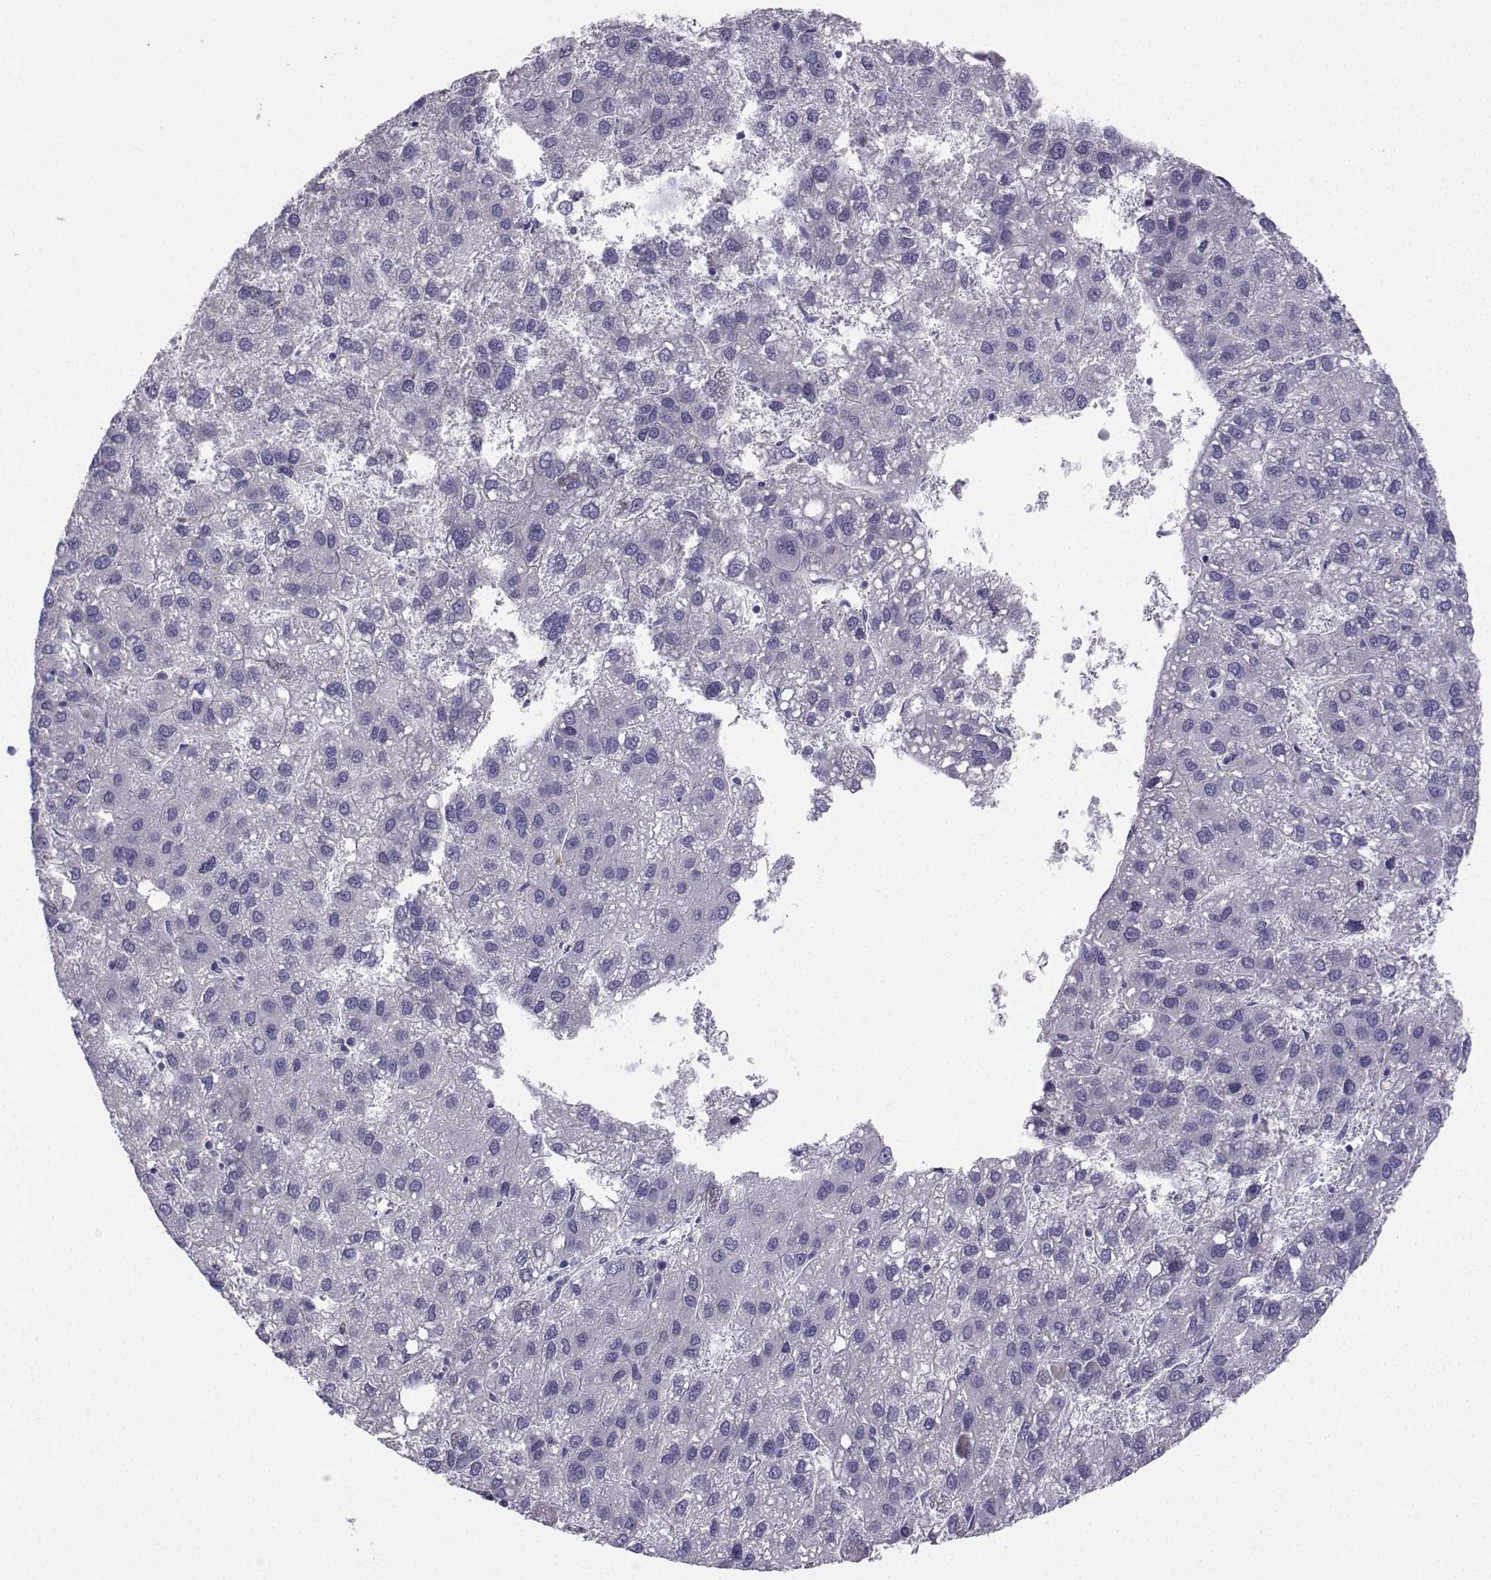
{"staining": {"intensity": "negative", "quantity": "none", "location": "none"}, "tissue": "liver cancer", "cell_type": "Tumor cells", "image_type": "cancer", "snomed": [{"axis": "morphology", "description": "Carcinoma, Hepatocellular, NOS"}, {"axis": "topography", "description": "Liver"}], "caption": "Liver hepatocellular carcinoma was stained to show a protein in brown. There is no significant positivity in tumor cells.", "gene": "CALY", "patient": {"sex": "female", "age": 82}}